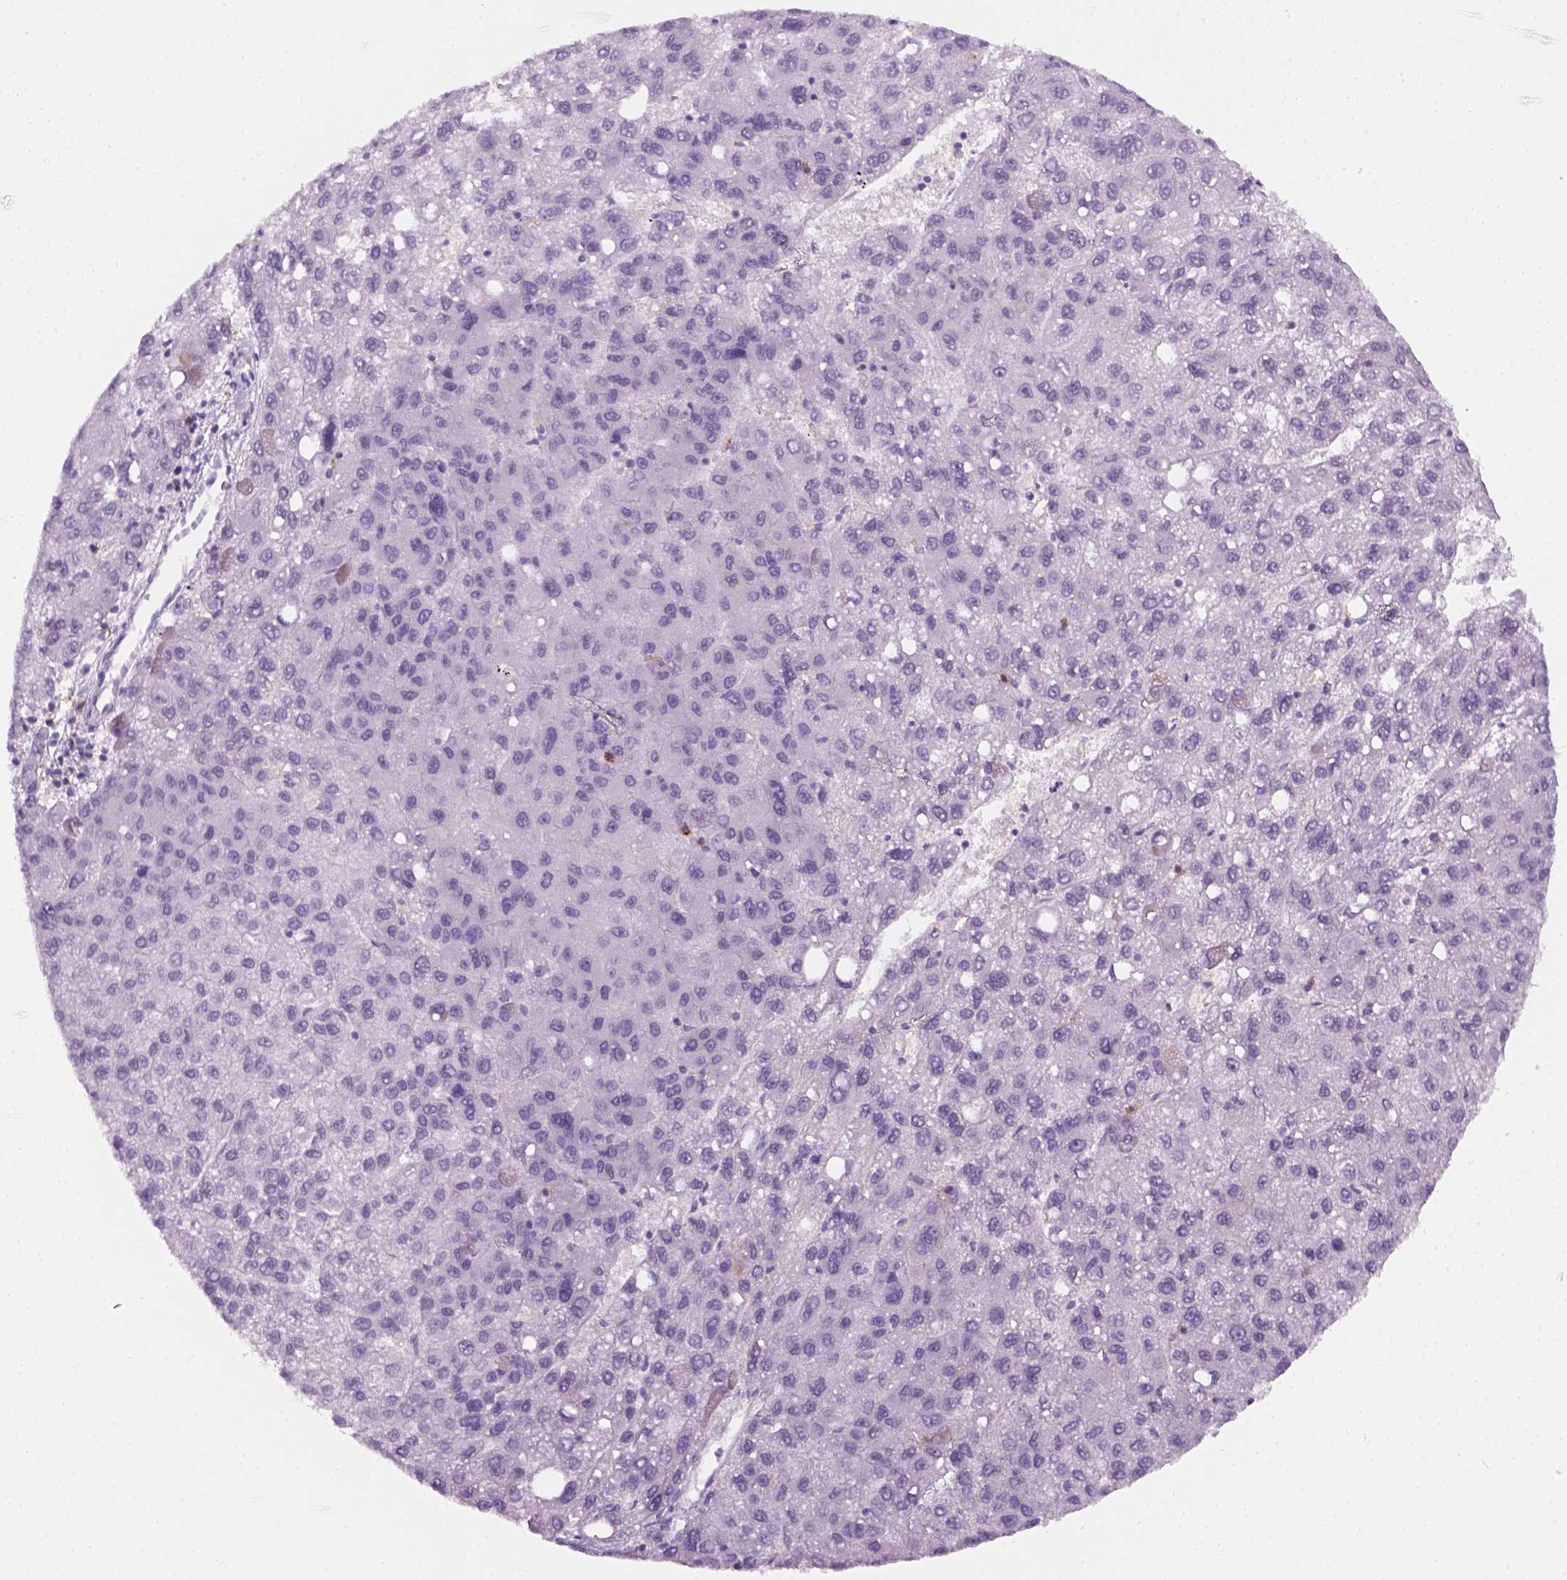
{"staining": {"intensity": "negative", "quantity": "none", "location": "none"}, "tissue": "liver cancer", "cell_type": "Tumor cells", "image_type": "cancer", "snomed": [{"axis": "morphology", "description": "Carcinoma, Hepatocellular, NOS"}, {"axis": "topography", "description": "Liver"}], "caption": "DAB immunohistochemical staining of liver cancer reveals no significant positivity in tumor cells.", "gene": "AQP3", "patient": {"sex": "female", "age": 82}}